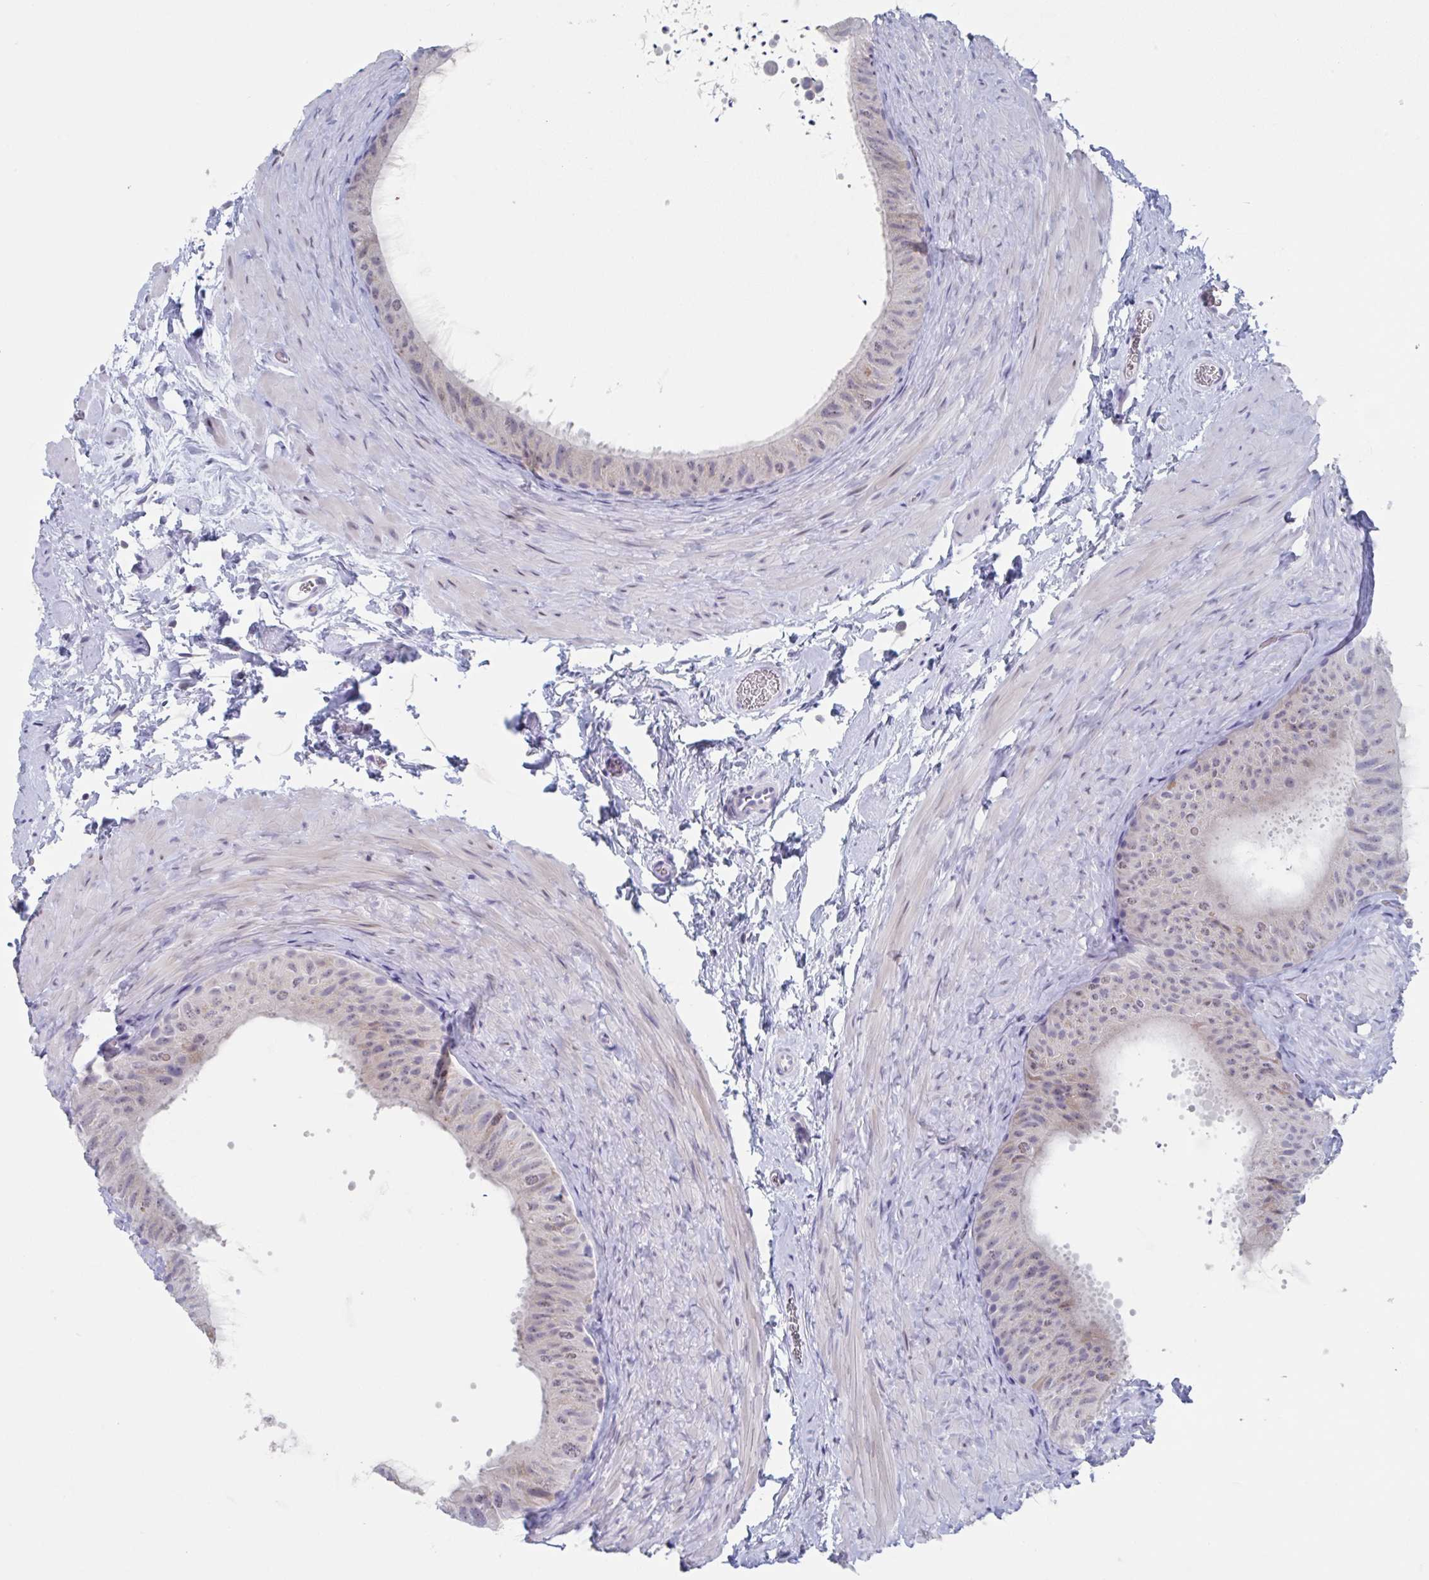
{"staining": {"intensity": "weak", "quantity": "<25%", "location": "cytoplasmic/membranous,nuclear"}, "tissue": "epididymis", "cell_type": "Glandular cells", "image_type": "normal", "snomed": [{"axis": "morphology", "description": "Normal tissue, NOS"}, {"axis": "topography", "description": "Epididymis, spermatic cord, NOS"}, {"axis": "topography", "description": "Epididymis"}], "caption": "The photomicrograph exhibits no staining of glandular cells in unremarkable epididymis.", "gene": "NOXRED1", "patient": {"sex": "male", "age": 31}}